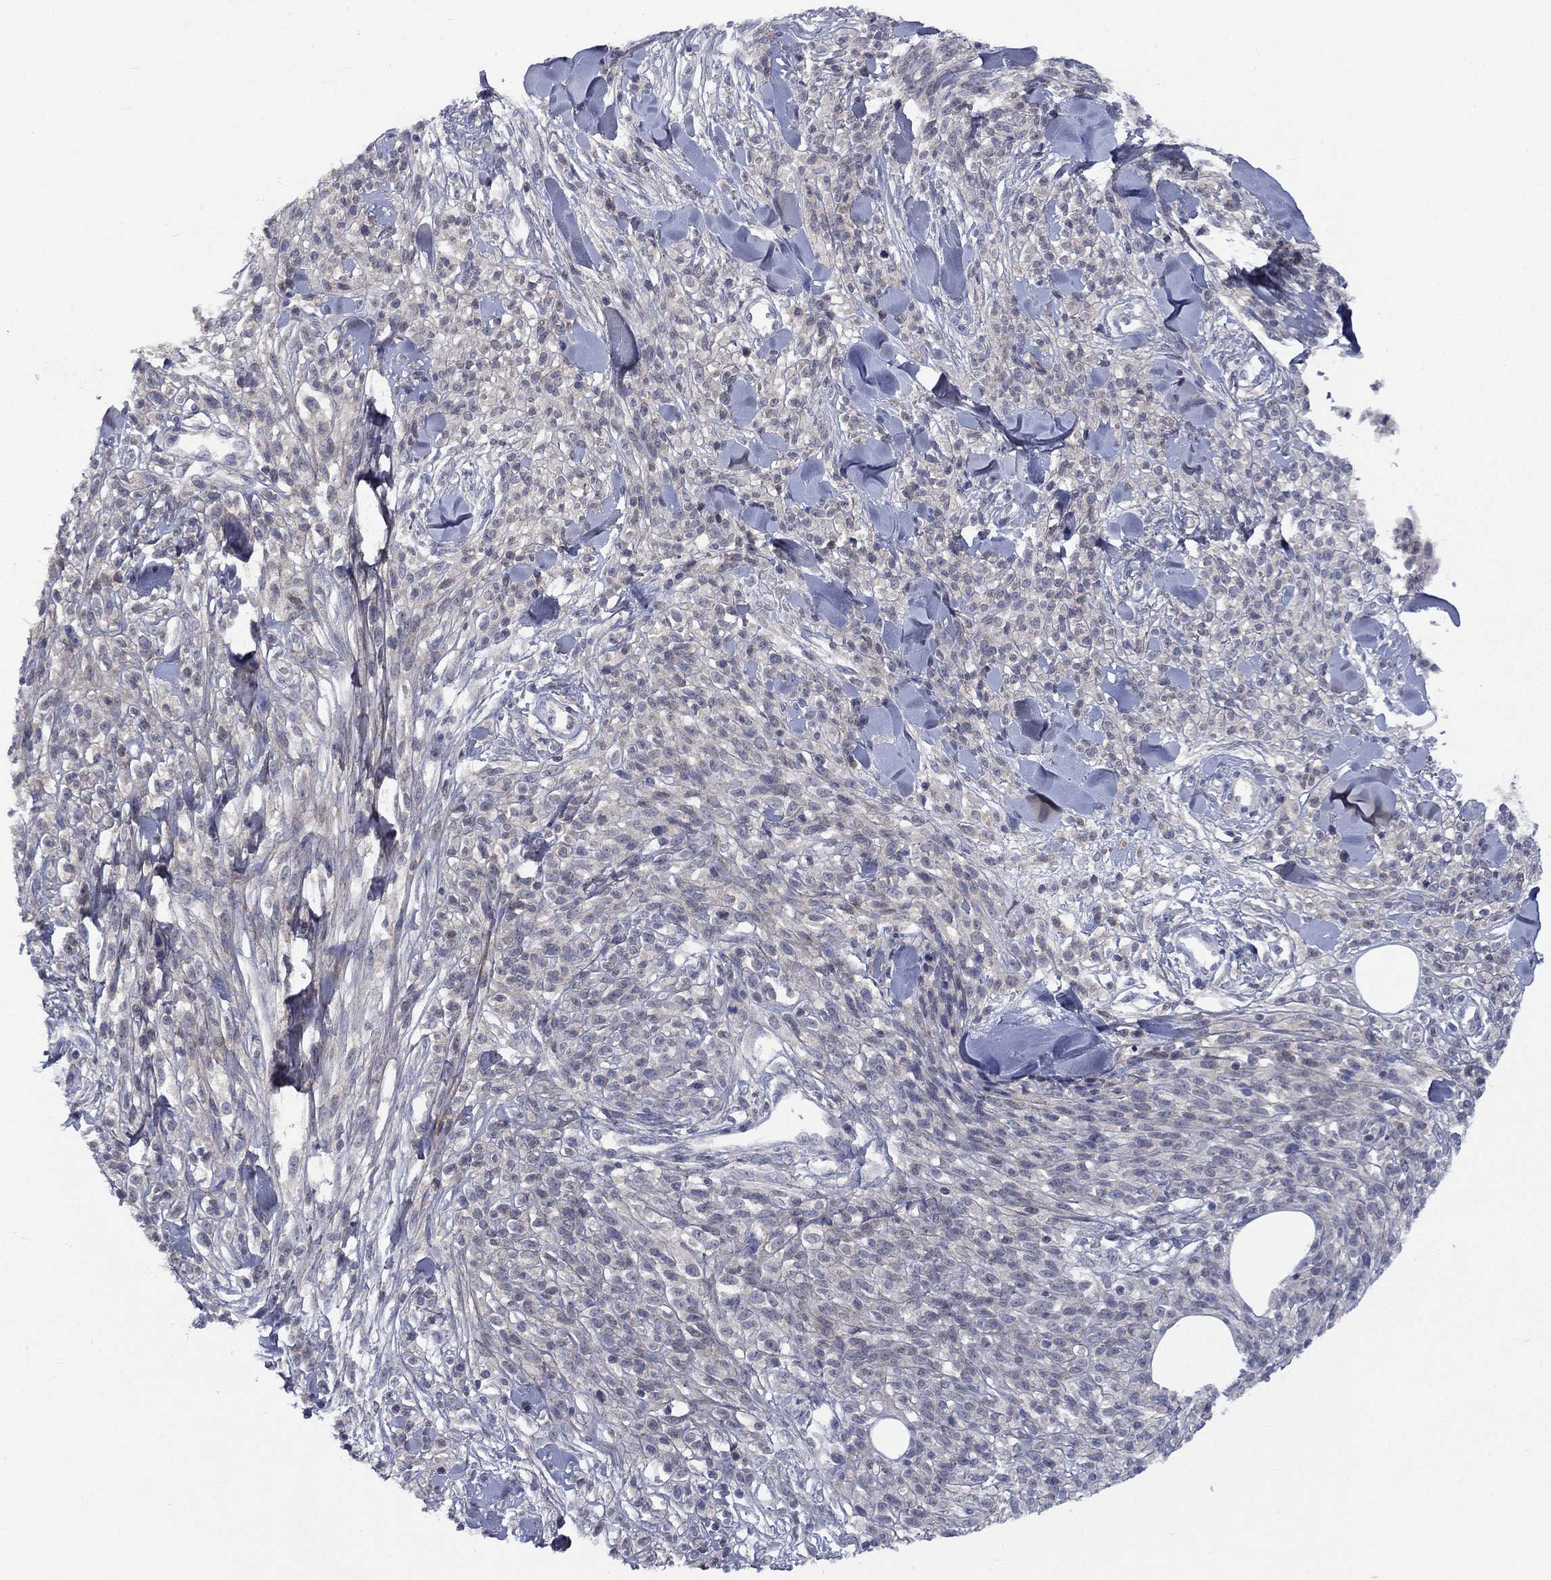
{"staining": {"intensity": "negative", "quantity": "none", "location": "none"}, "tissue": "melanoma", "cell_type": "Tumor cells", "image_type": "cancer", "snomed": [{"axis": "morphology", "description": "Malignant melanoma, NOS"}, {"axis": "topography", "description": "Skin"}, {"axis": "topography", "description": "Skin of trunk"}], "caption": "Melanoma stained for a protein using immunohistochemistry (IHC) shows no expression tumor cells.", "gene": "CACNA1A", "patient": {"sex": "male", "age": 74}}